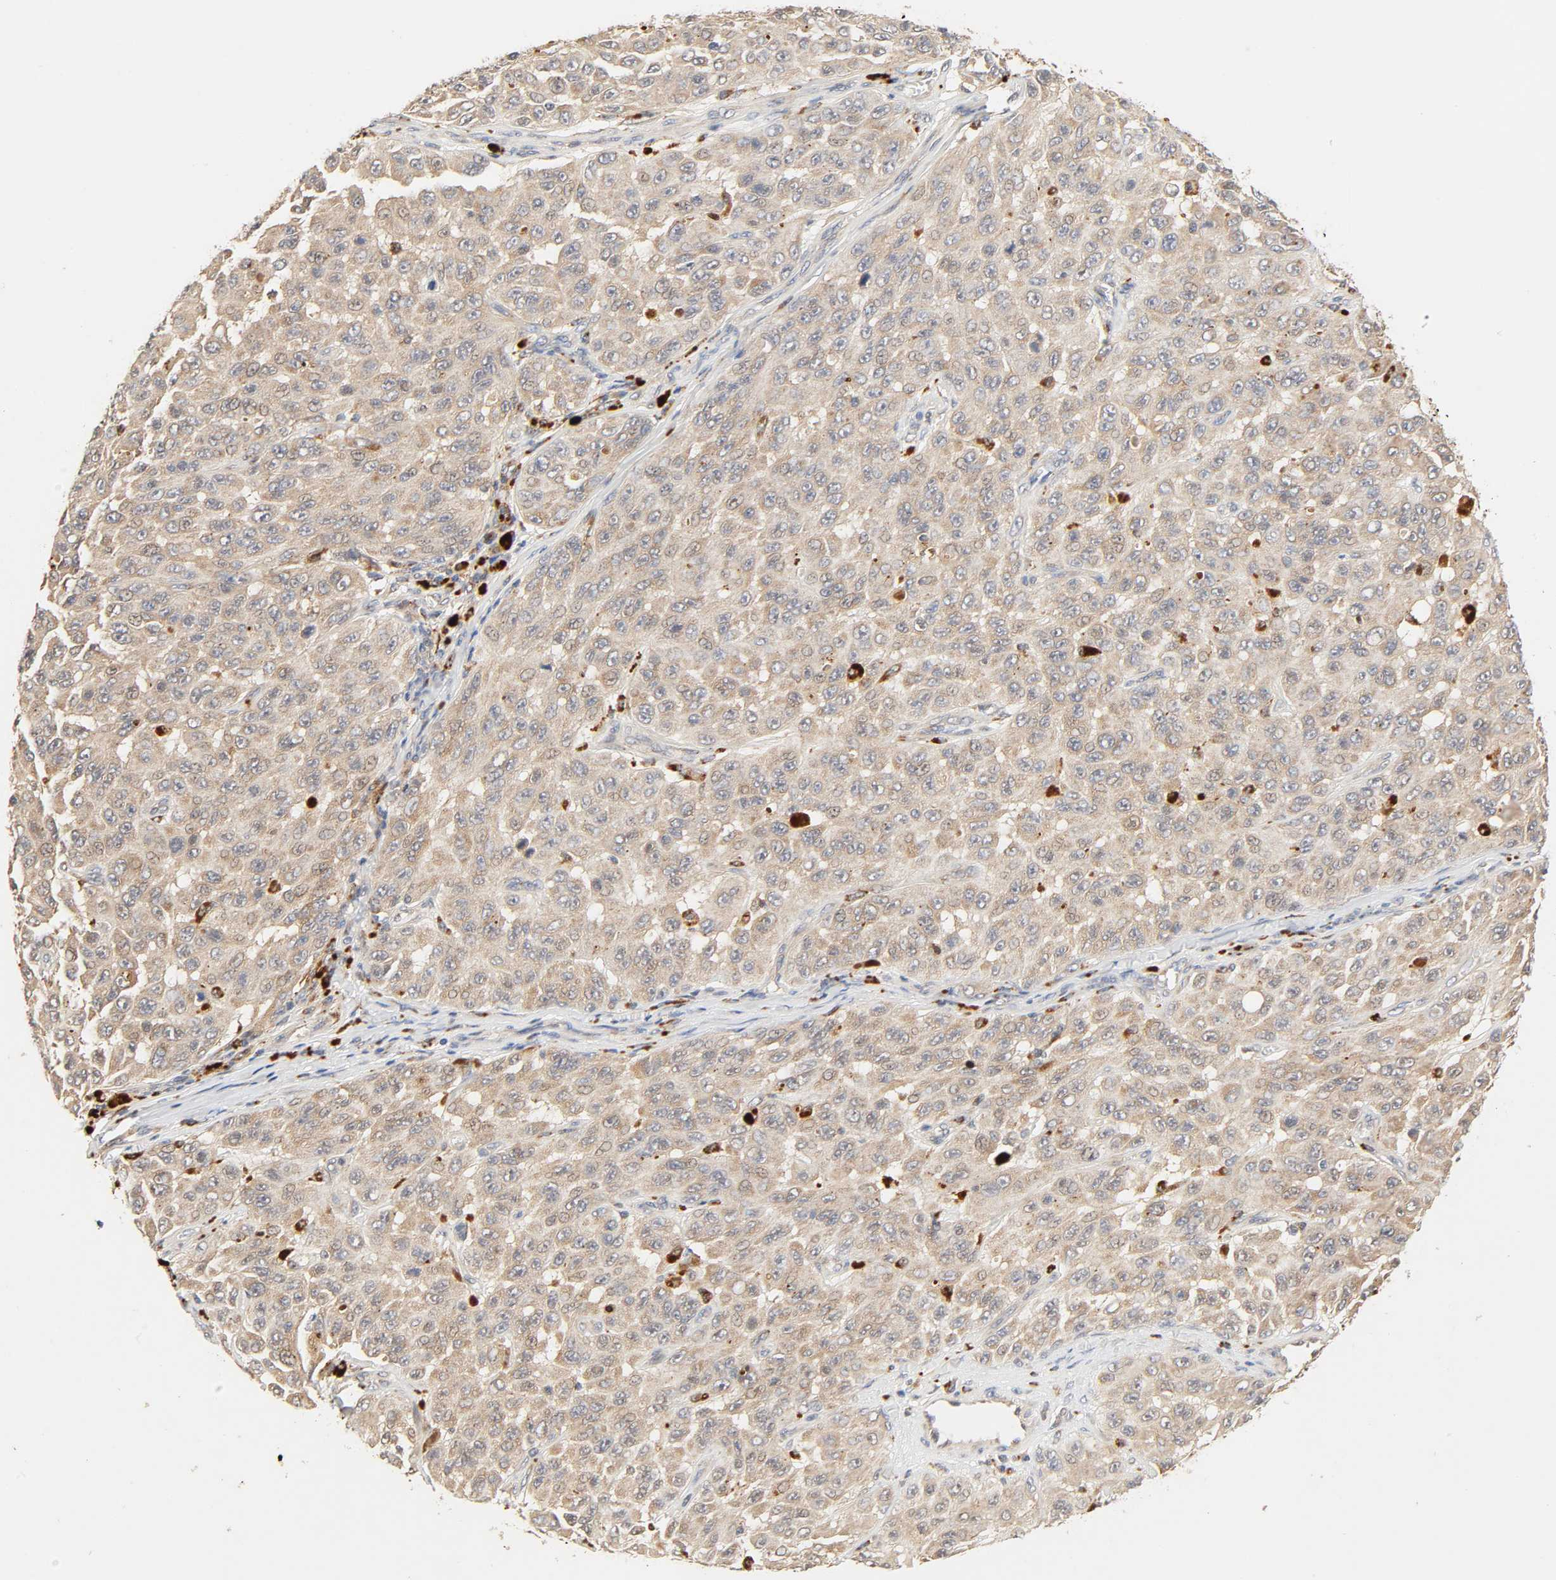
{"staining": {"intensity": "moderate", "quantity": ">75%", "location": "cytoplasmic/membranous"}, "tissue": "melanoma", "cell_type": "Tumor cells", "image_type": "cancer", "snomed": [{"axis": "morphology", "description": "Malignant melanoma, NOS"}, {"axis": "topography", "description": "Skin"}], "caption": "This photomicrograph reveals immunohistochemistry staining of malignant melanoma, with medium moderate cytoplasmic/membranous expression in approximately >75% of tumor cells.", "gene": "MAPK6", "patient": {"sex": "male", "age": 30}}